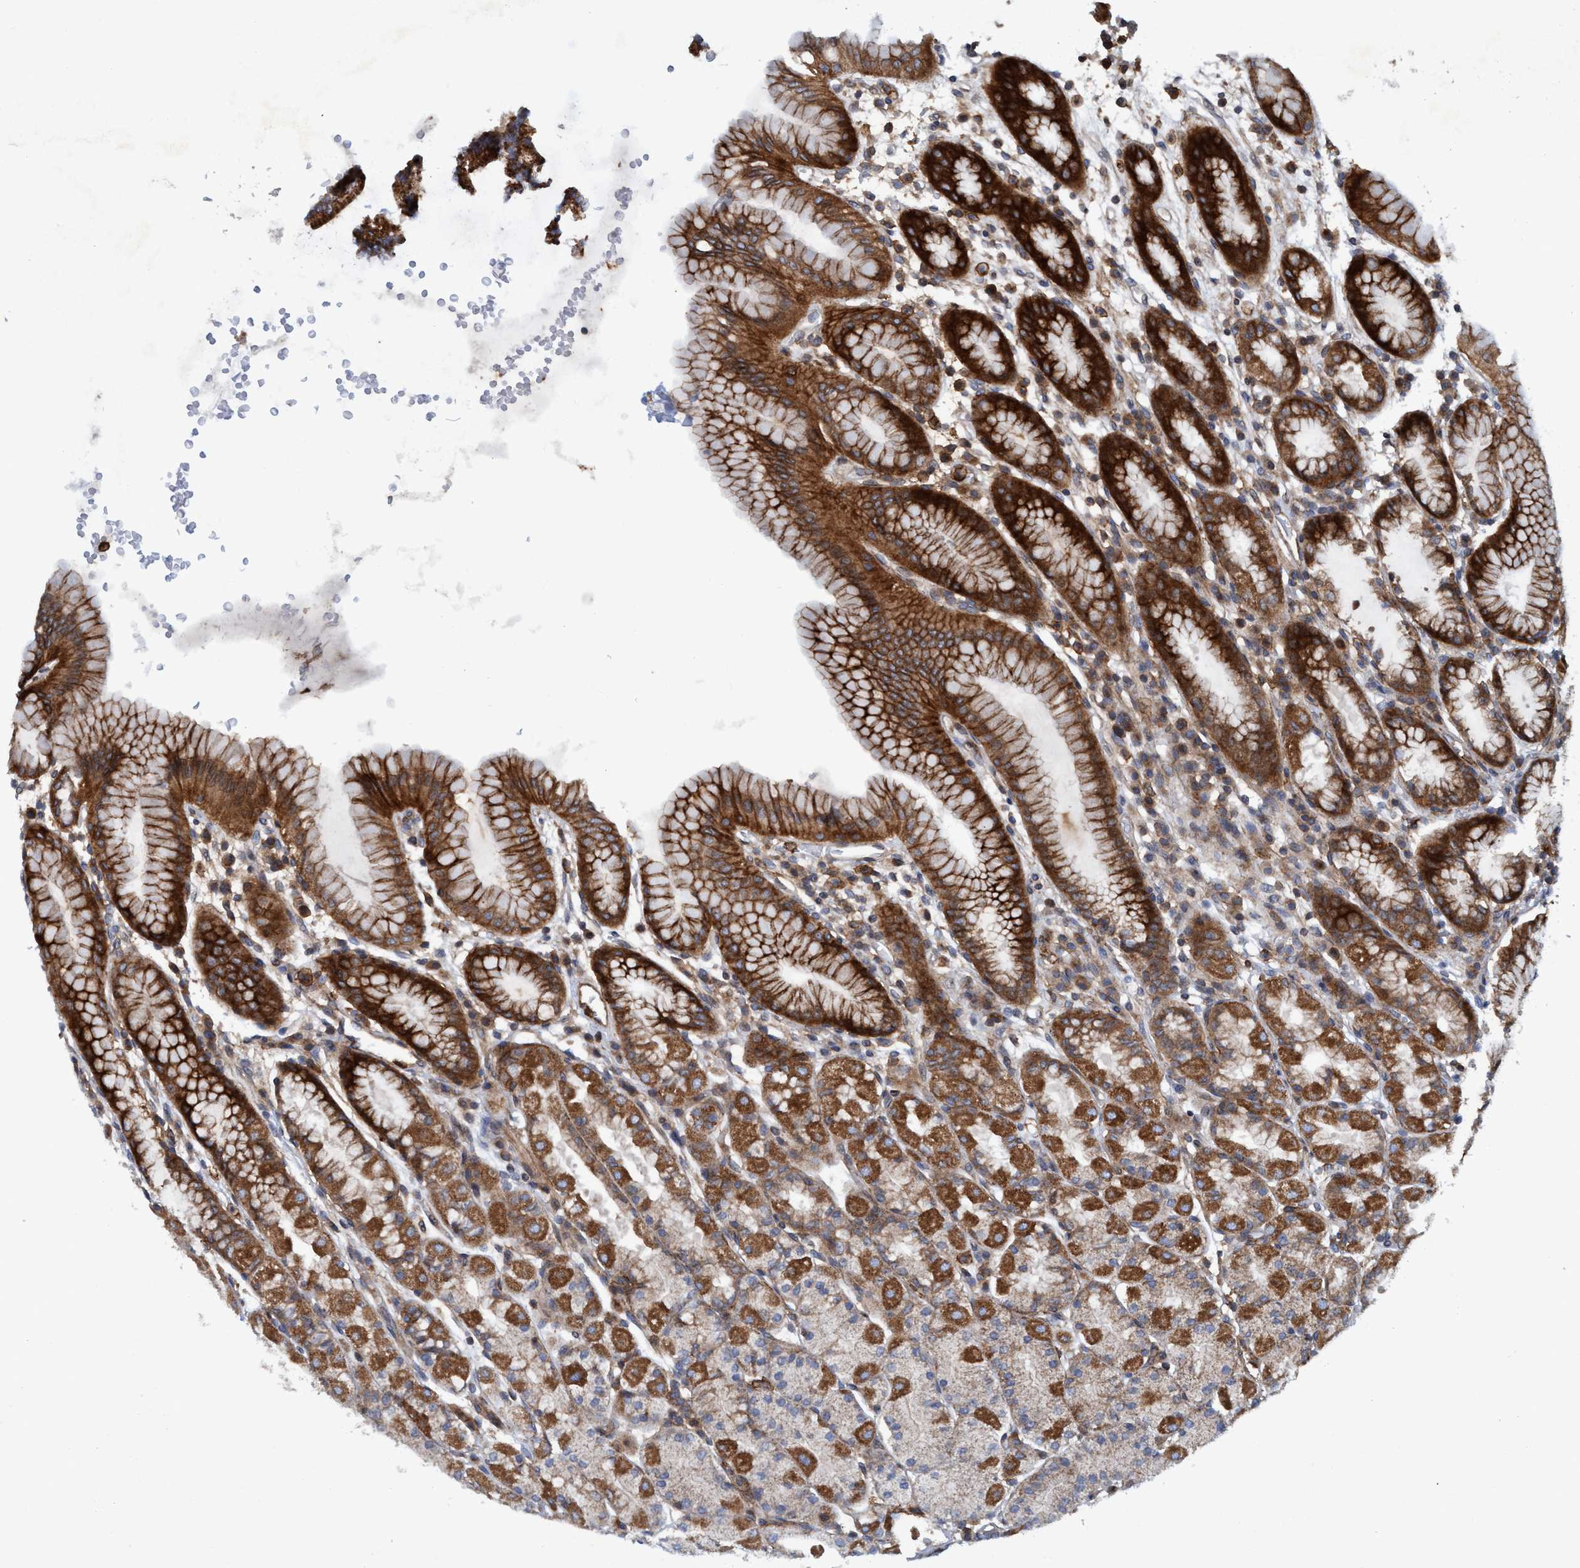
{"staining": {"intensity": "strong", "quantity": ">75%", "location": "cytoplasmic/membranous"}, "tissue": "stomach", "cell_type": "Glandular cells", "image_type": "normal", "snomed": [{"axis": "morphology", "description": "Normal tissue, NOS"}, {"axis": "topography", "description": "Stomach, upper"}], "caption": "Stomach stained with a brown dye shows strong cytoplasmic/membranous positive staining in approximately >75% of glandular cells.", "gene": "SLC16A3", "patient": {"sex": "male", "age": 68}}